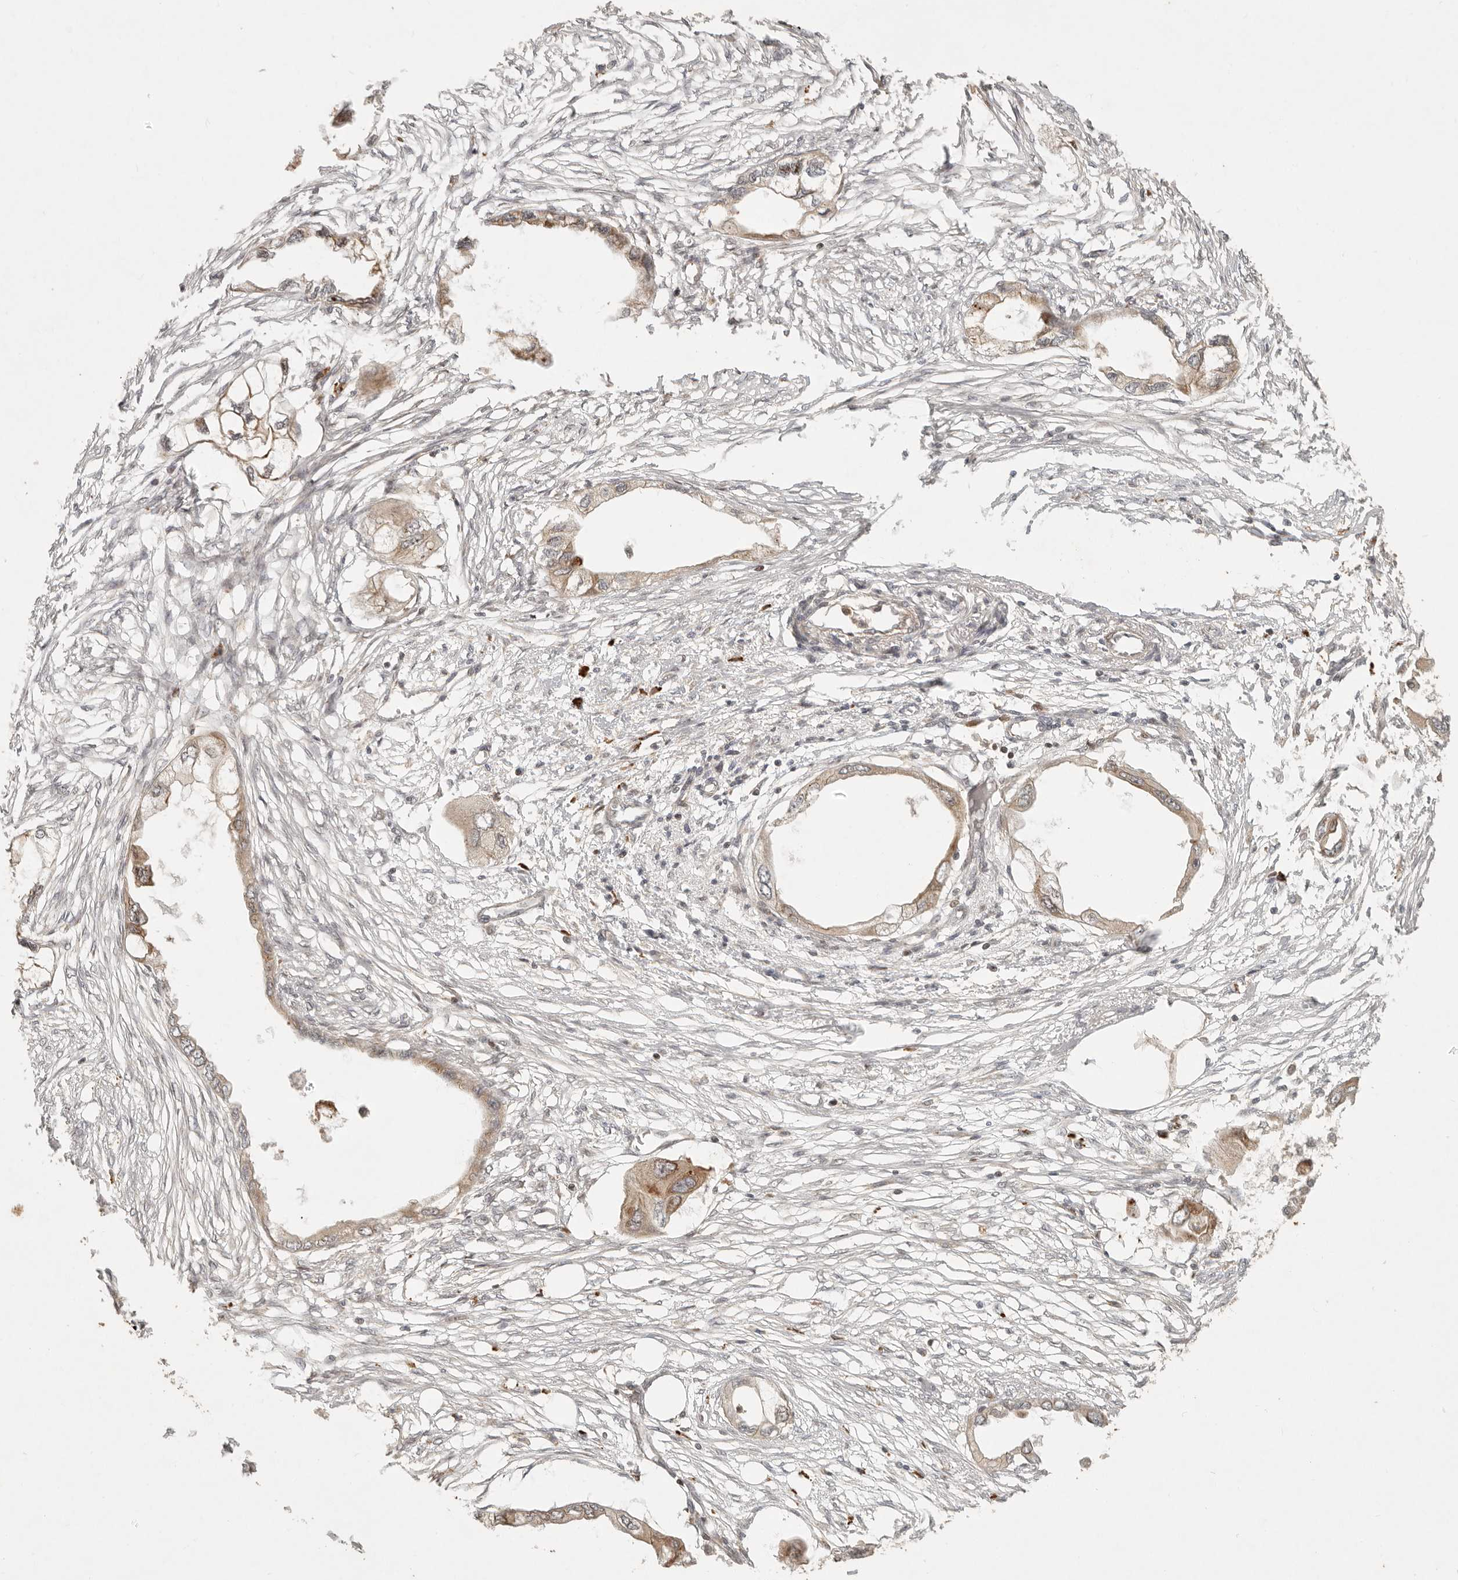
{"staining": {"intensity": "weak", "quantity": "25%-75%", "location": "cytoplasmic/membranous"}, "tissue": "endometrial cancer", "cell_type": "Tumor cells", "image_type": "cancer", "snomed": [{"axis": "morphology", "description": "Adenocarcinoma, NOS"}, {"axis": "morphology", "description": "Adenocarcinoma, metastatic, NOS"}, {"axis": "topography", "description": "Adipose tissue"}, {"axis": "topography", "description": "Endometrium"}], "caption": "Weak cytoplasmic/membranous positivity for a protein is identified in approximately 25%-75% of tumor cells of adenocarcinoma (endometrial) using immunohistochemistry (IHC).", "gene": "KLHL38", "patient": {"sex": "female", "age": 67}}